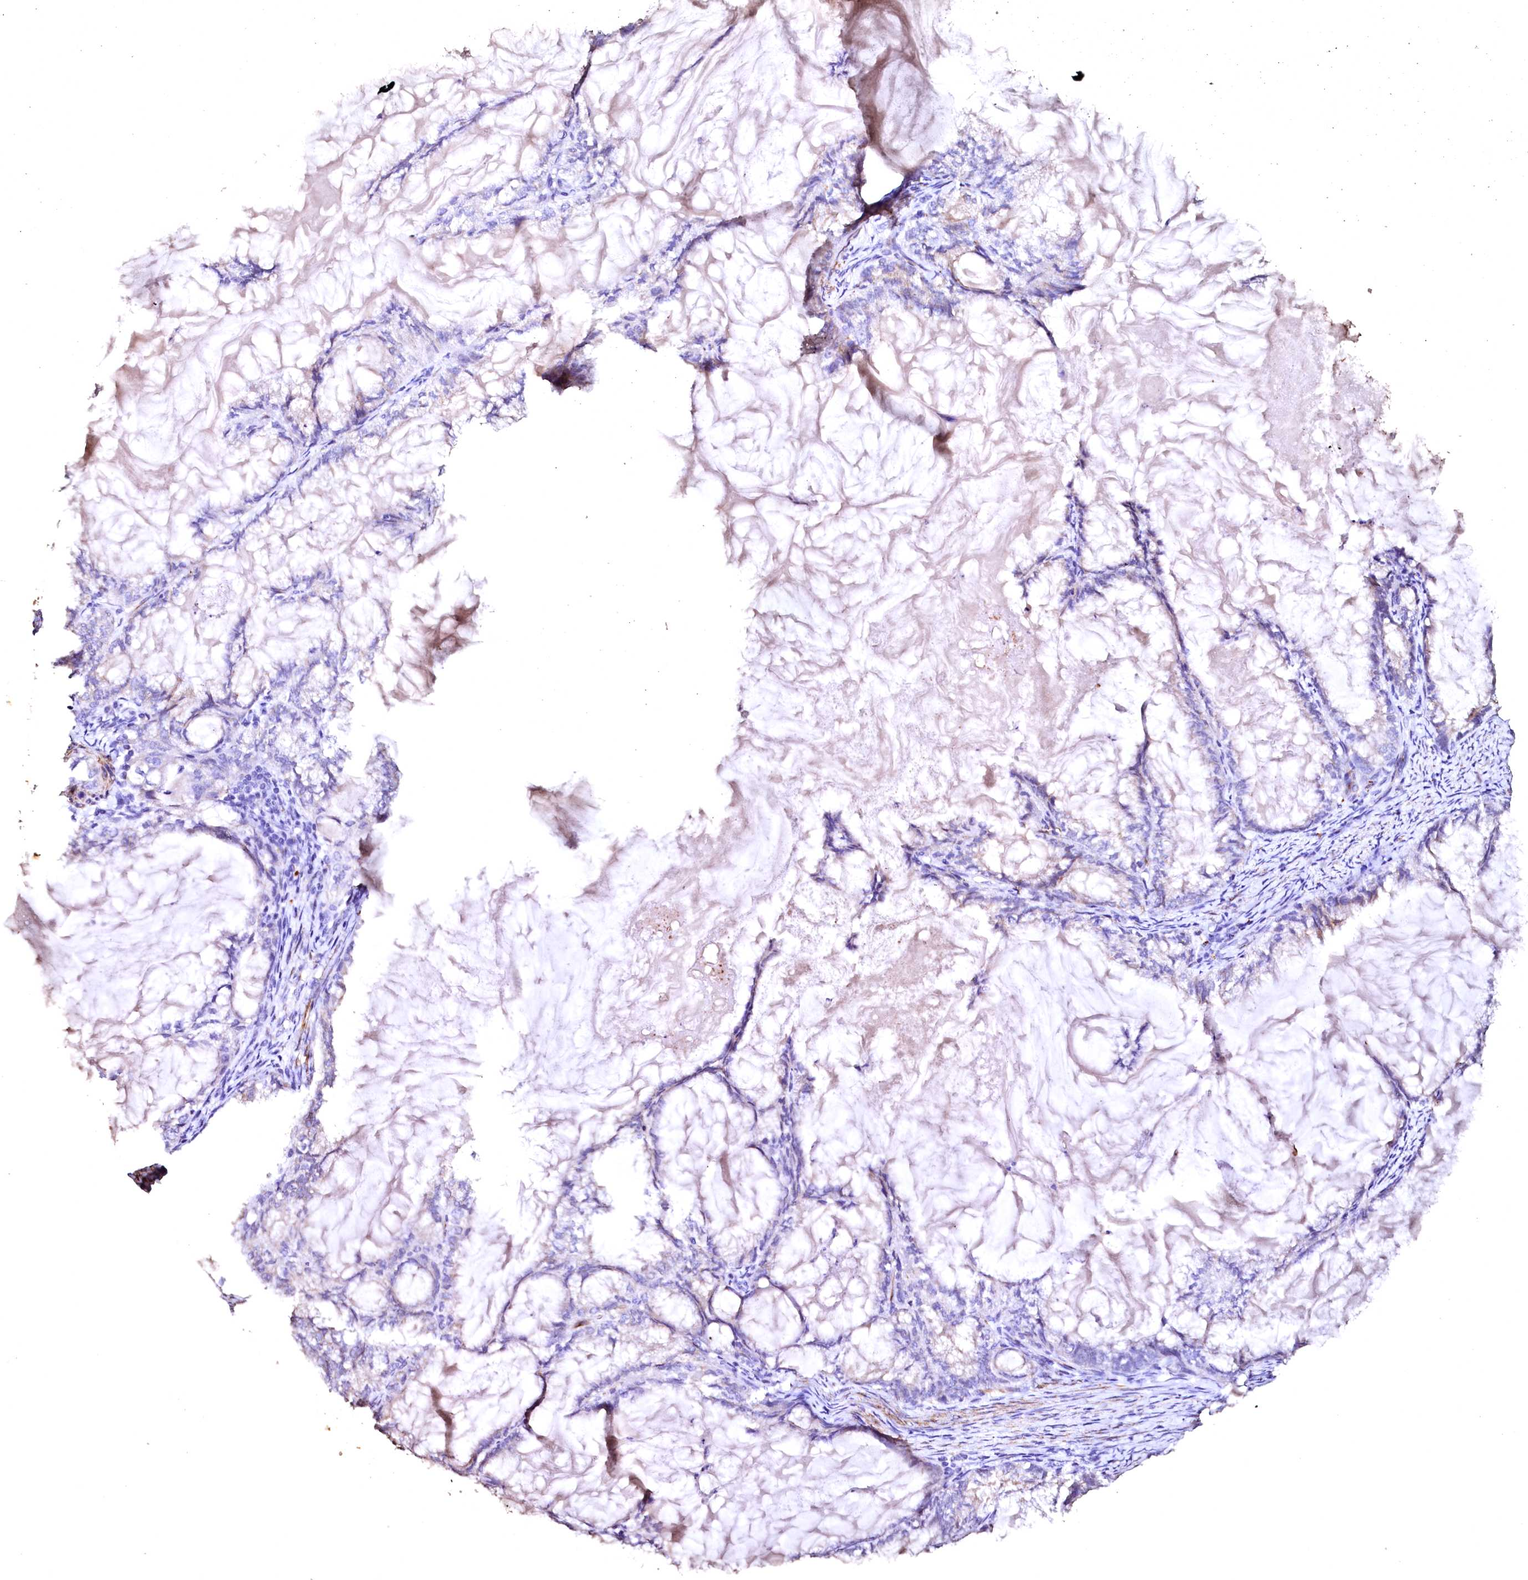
{"staining": {"intensity": "negative", "quantity": "none", "location": "none"}, "tissue": "endometrial cancer", "cell_type": "Tumor cells", "image_type": "cancer", "snomed": [{"axis": "morphology", "description": "Adenocarcinoma, NOS"}, {"axis": "topography", "description": "Endometrium"}], "caption": "Tumor cells show no significant expression in endometrial cancer.", "gene": "VPS36", "patient": {"sex": "female", "age": 86}}